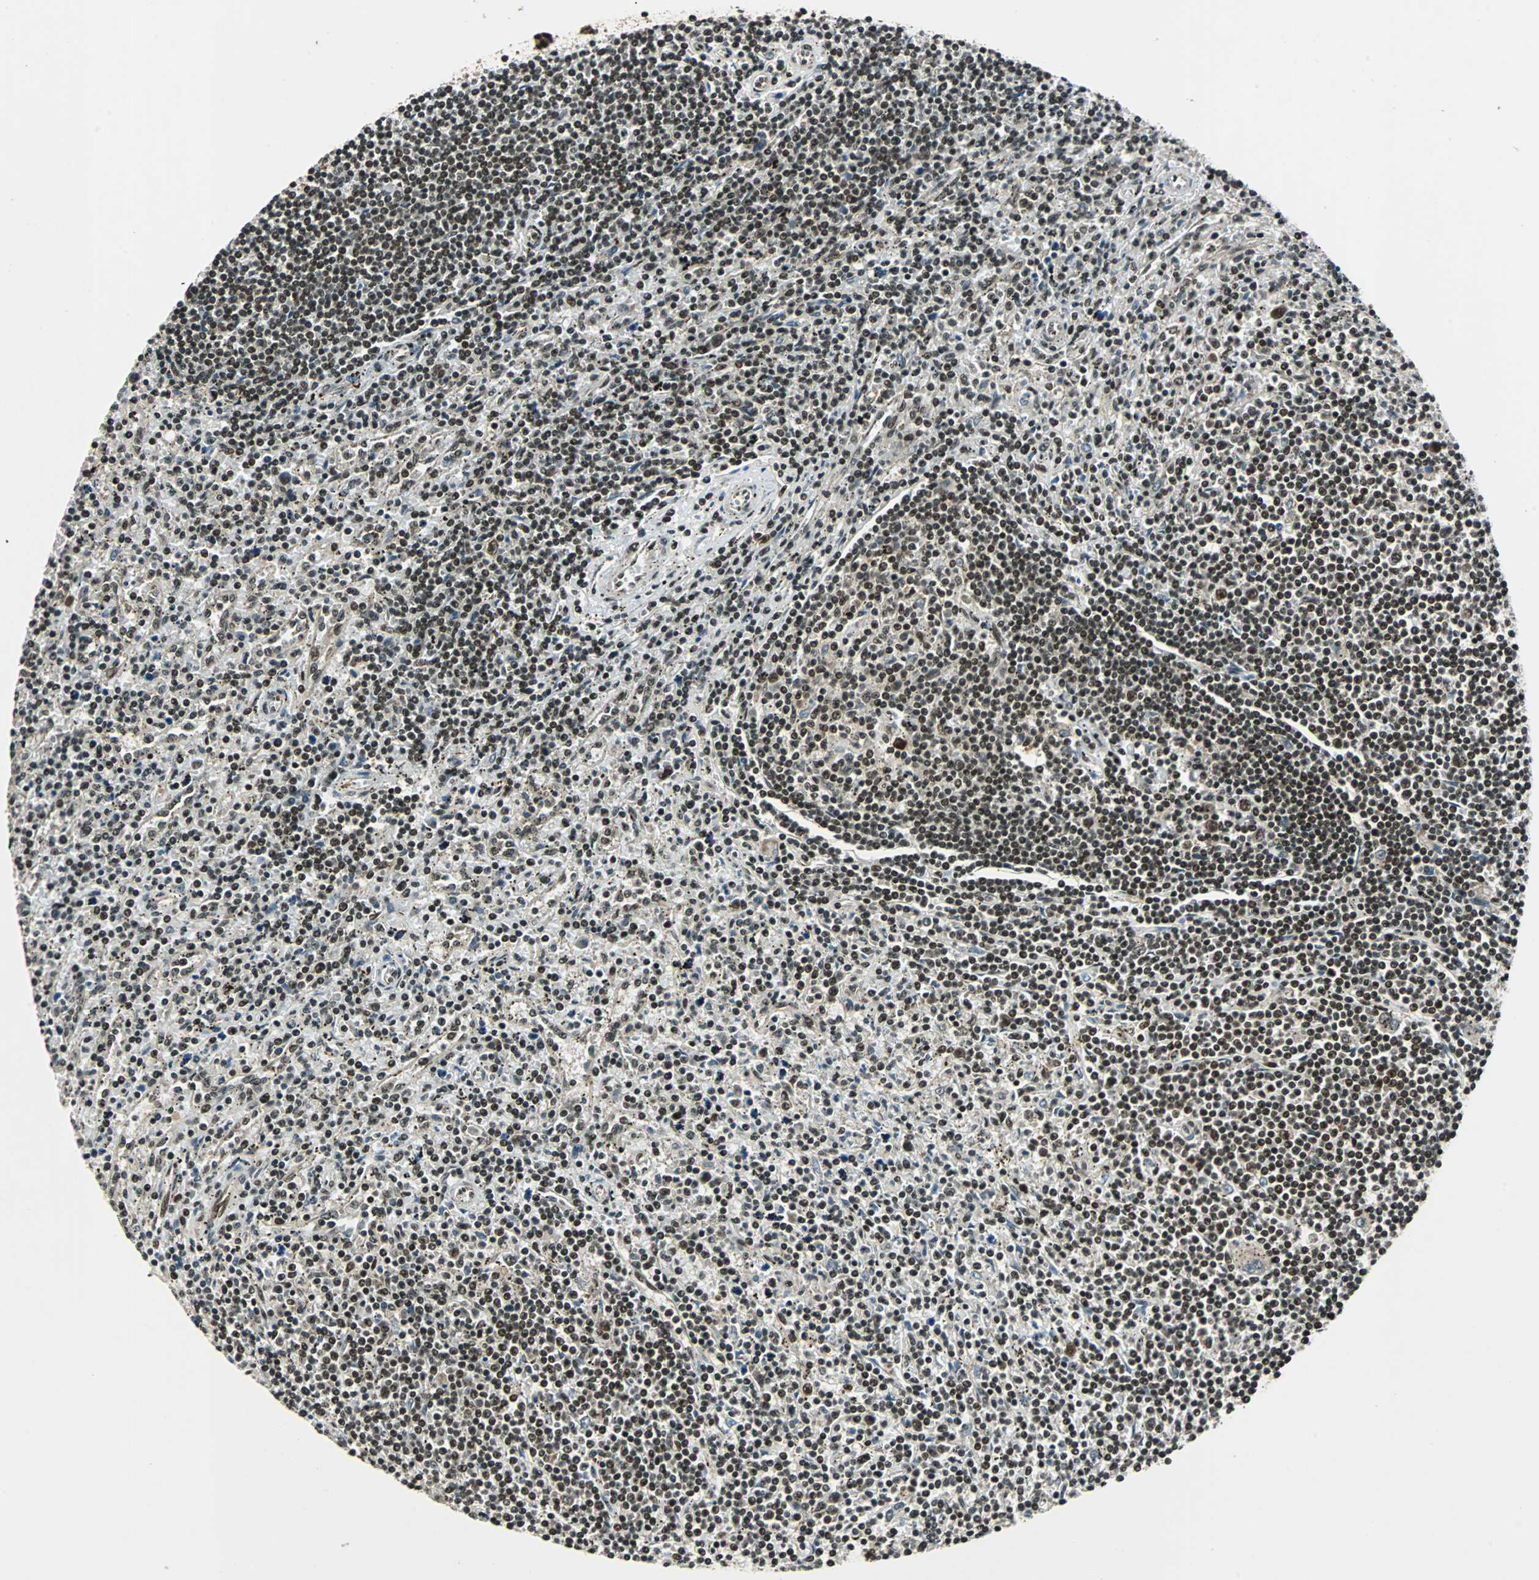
{"staining": {"intensity": "strong", "quantity": ">75%", "location": "nuclear"}, "tissue": "lymphoma", "cell_type": "Tumor cells", "image_type": "cancer", "snomed": [{"axis": "morphology", "description": "Malignant lymphoma, non-Hodgkin's type, Low grade"}, {"axis": "topography", "description": "Spleen"}], "caption": "Immunohistochemical staining of low-grade malignant lymphoma, non-Hodgkin's type demonstrates high levels of strong nuclear staining in approximately >75% of tumor cells.", "gene": "TAF5", "patient": {"sex": "male", "age": 76}}